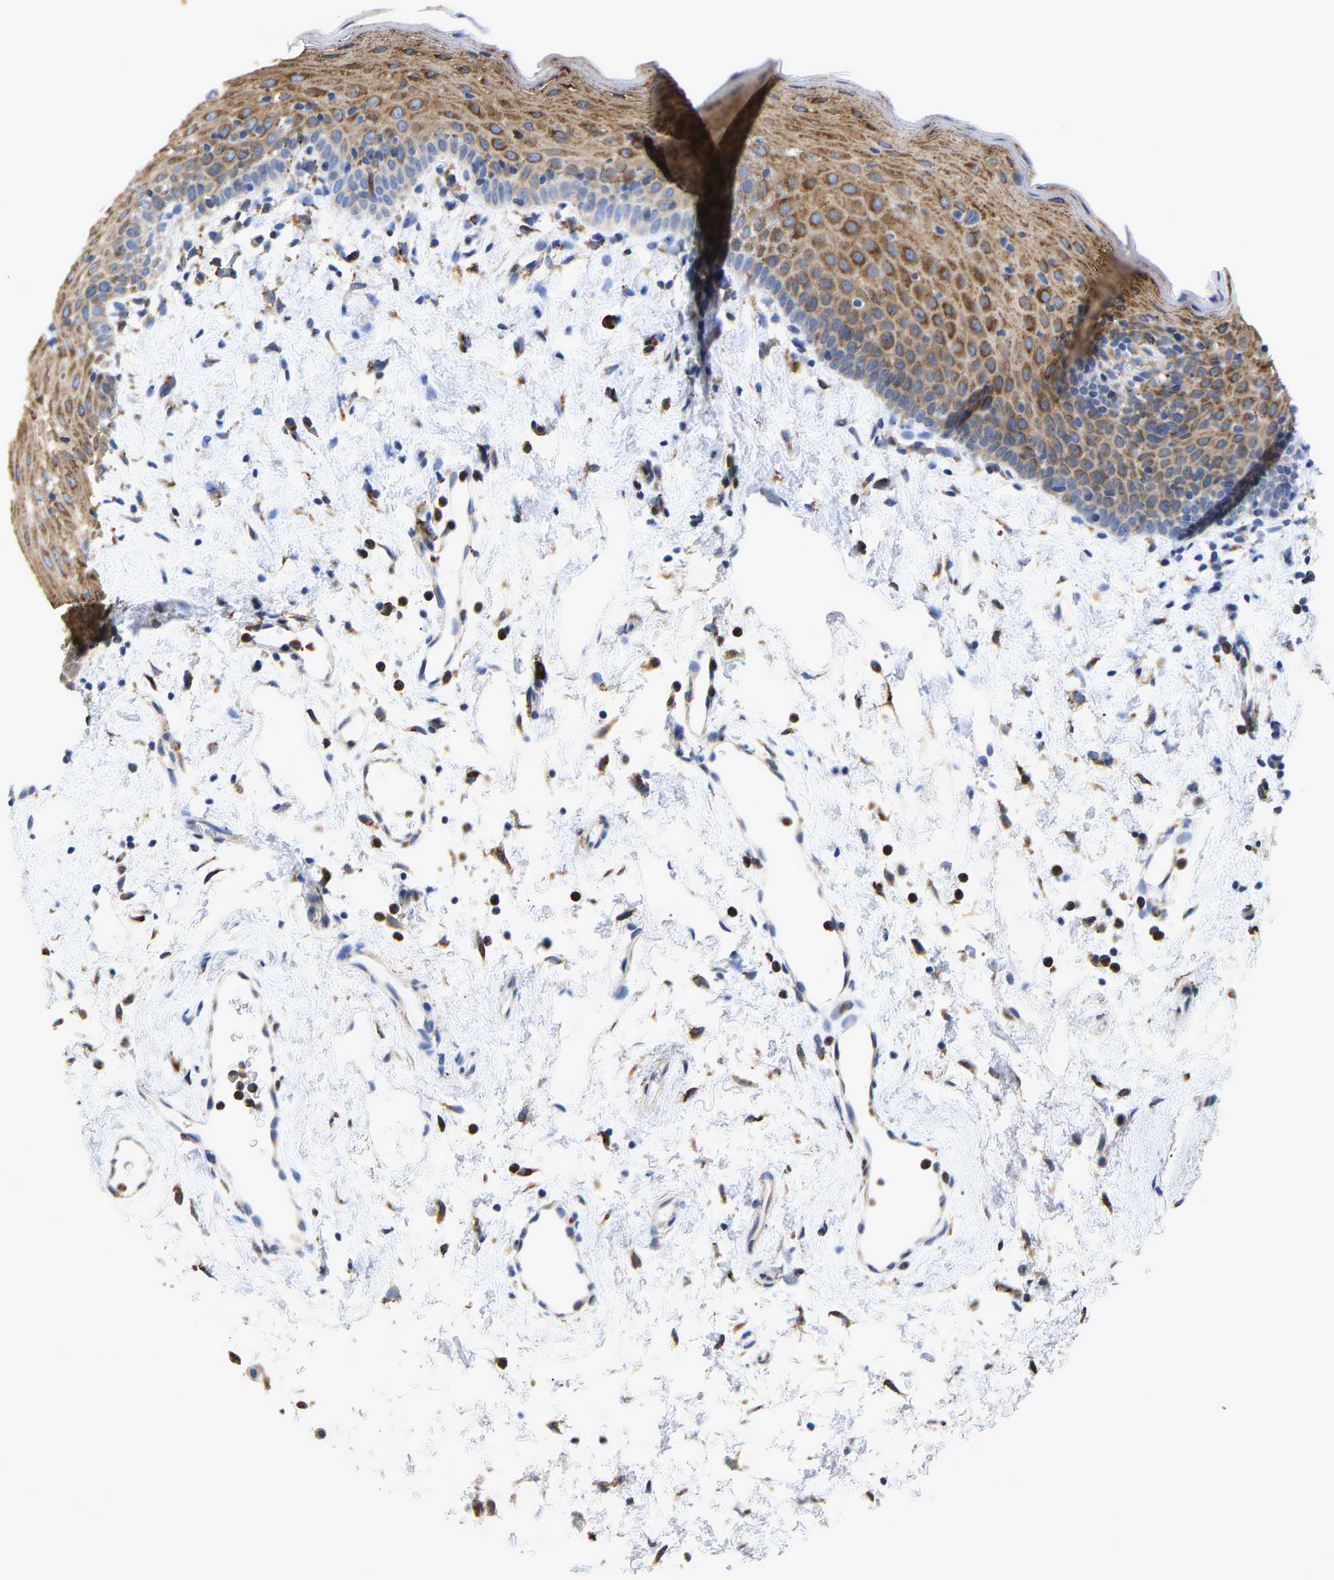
{"staining": {"intensity": "moderate", "quantity": ">75%", "location": "cytoplasmic/membranous"}, "tissue": "oral mucosa", "cell_type": "Squamous epithelial cells", "image_type": "normal", "snomed": [{"axis": "morphology", "description": "Normal tissue, NOS"}, {"axis": "topography", "description": "Oral tissue"}], "caption": "About >75% of squamous epithelial cells in benign oral mucosa demonstrate moderate cytoplasmic/membranous protein expression as visualized by brown immunohistochemical staining.", "gene": "P4HB", "patient": {"sex": "male", "age": 66}}